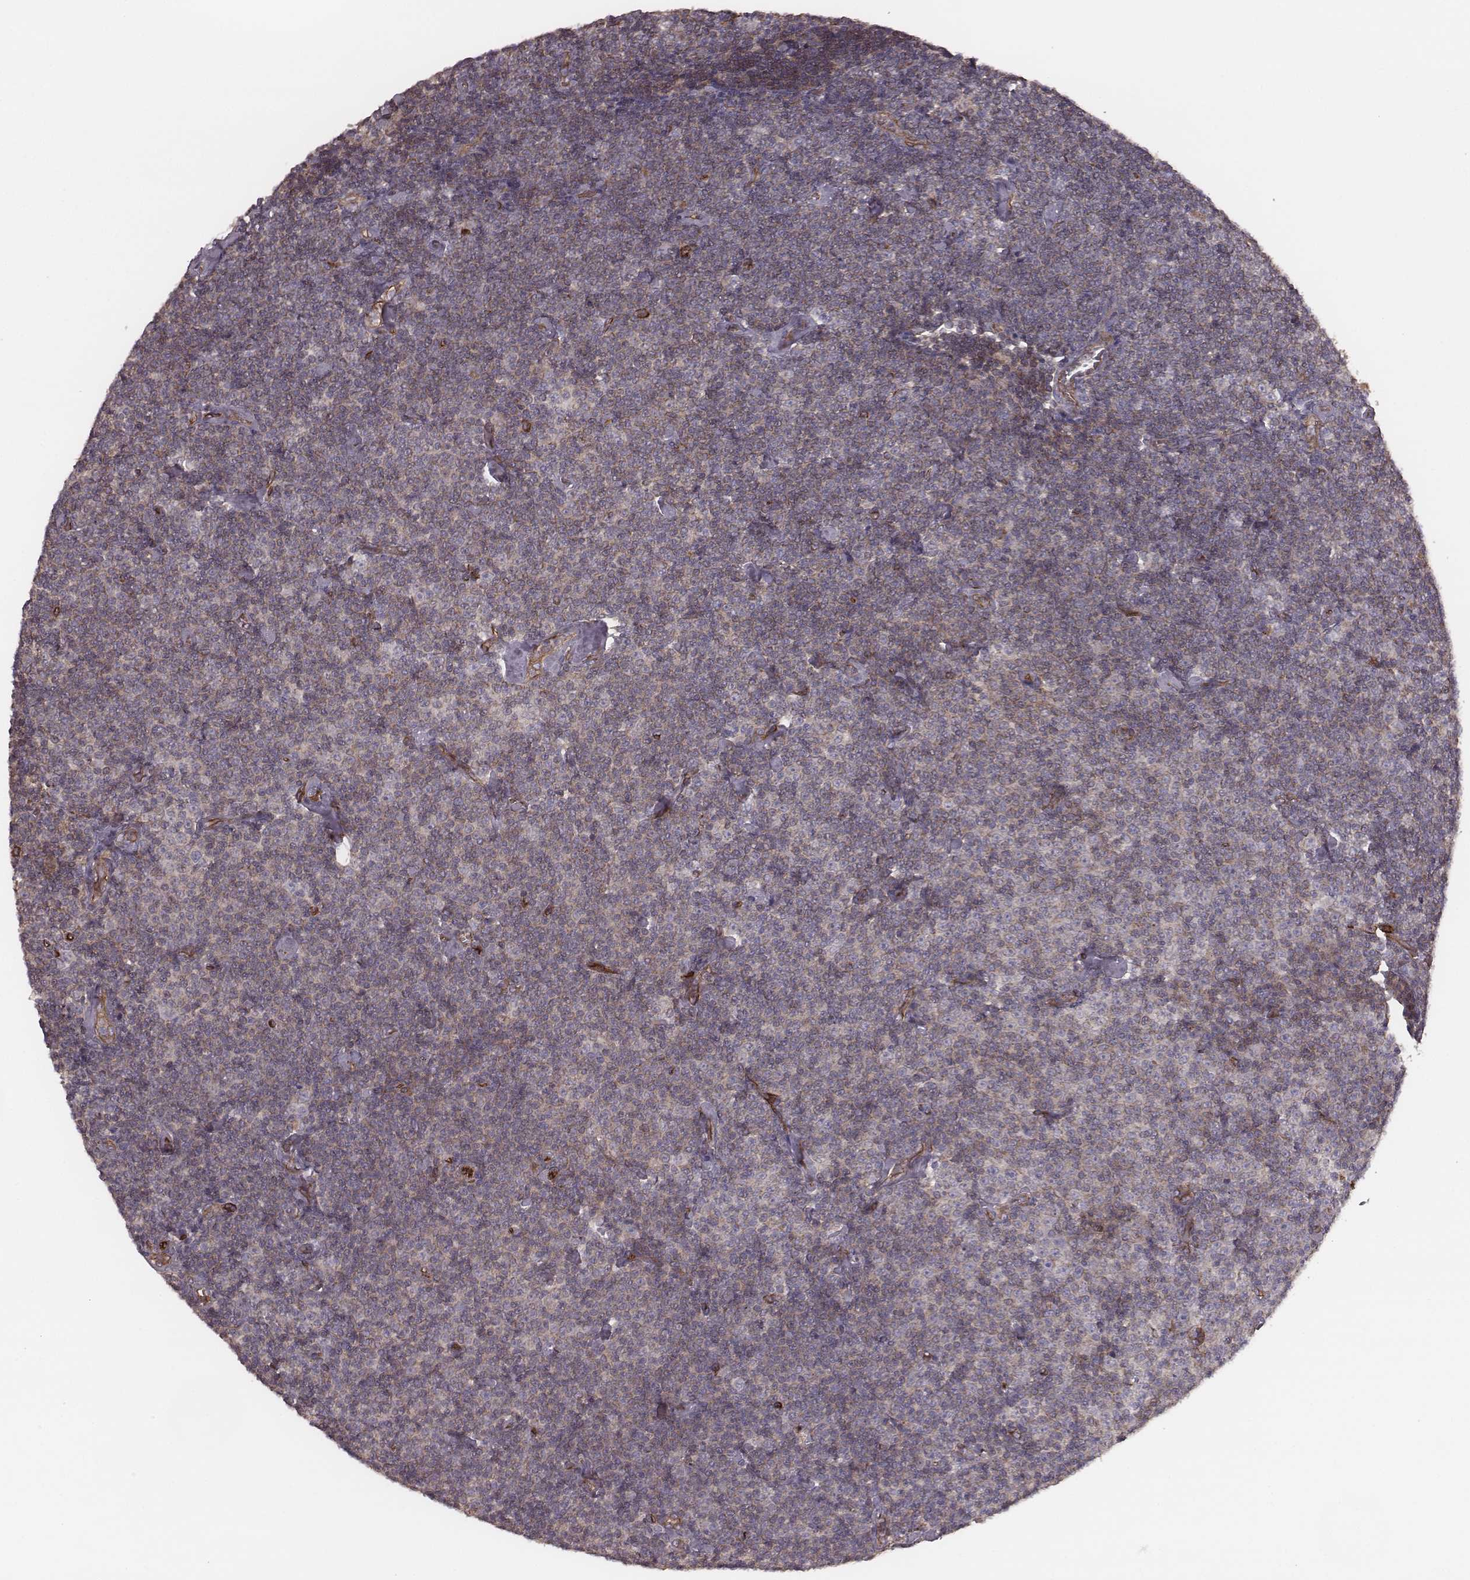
{"staining": {"intensity": "negative", "quantity": "none", "location": "none"}, "tissue": "lymphoma", "cell_type": "Tumor cells", "image_type": "cancer", "snomed": [{"axis": "morphology", "description": "Malignant lymphoma, non-Hodgkin's type, Low grade"}, {"axis": "topography", "description": "Lymph node"}], "caption": "High magnification brightfield microscopy of low-grade malignant lymphoma, non-Hodgkin's type stained with DAB (brown) and counterstained with hematoxylin (blue): tumor cells show no significant positivity.", "gene": "PALMD", "patient": {"sex": "male", "age": 81}}